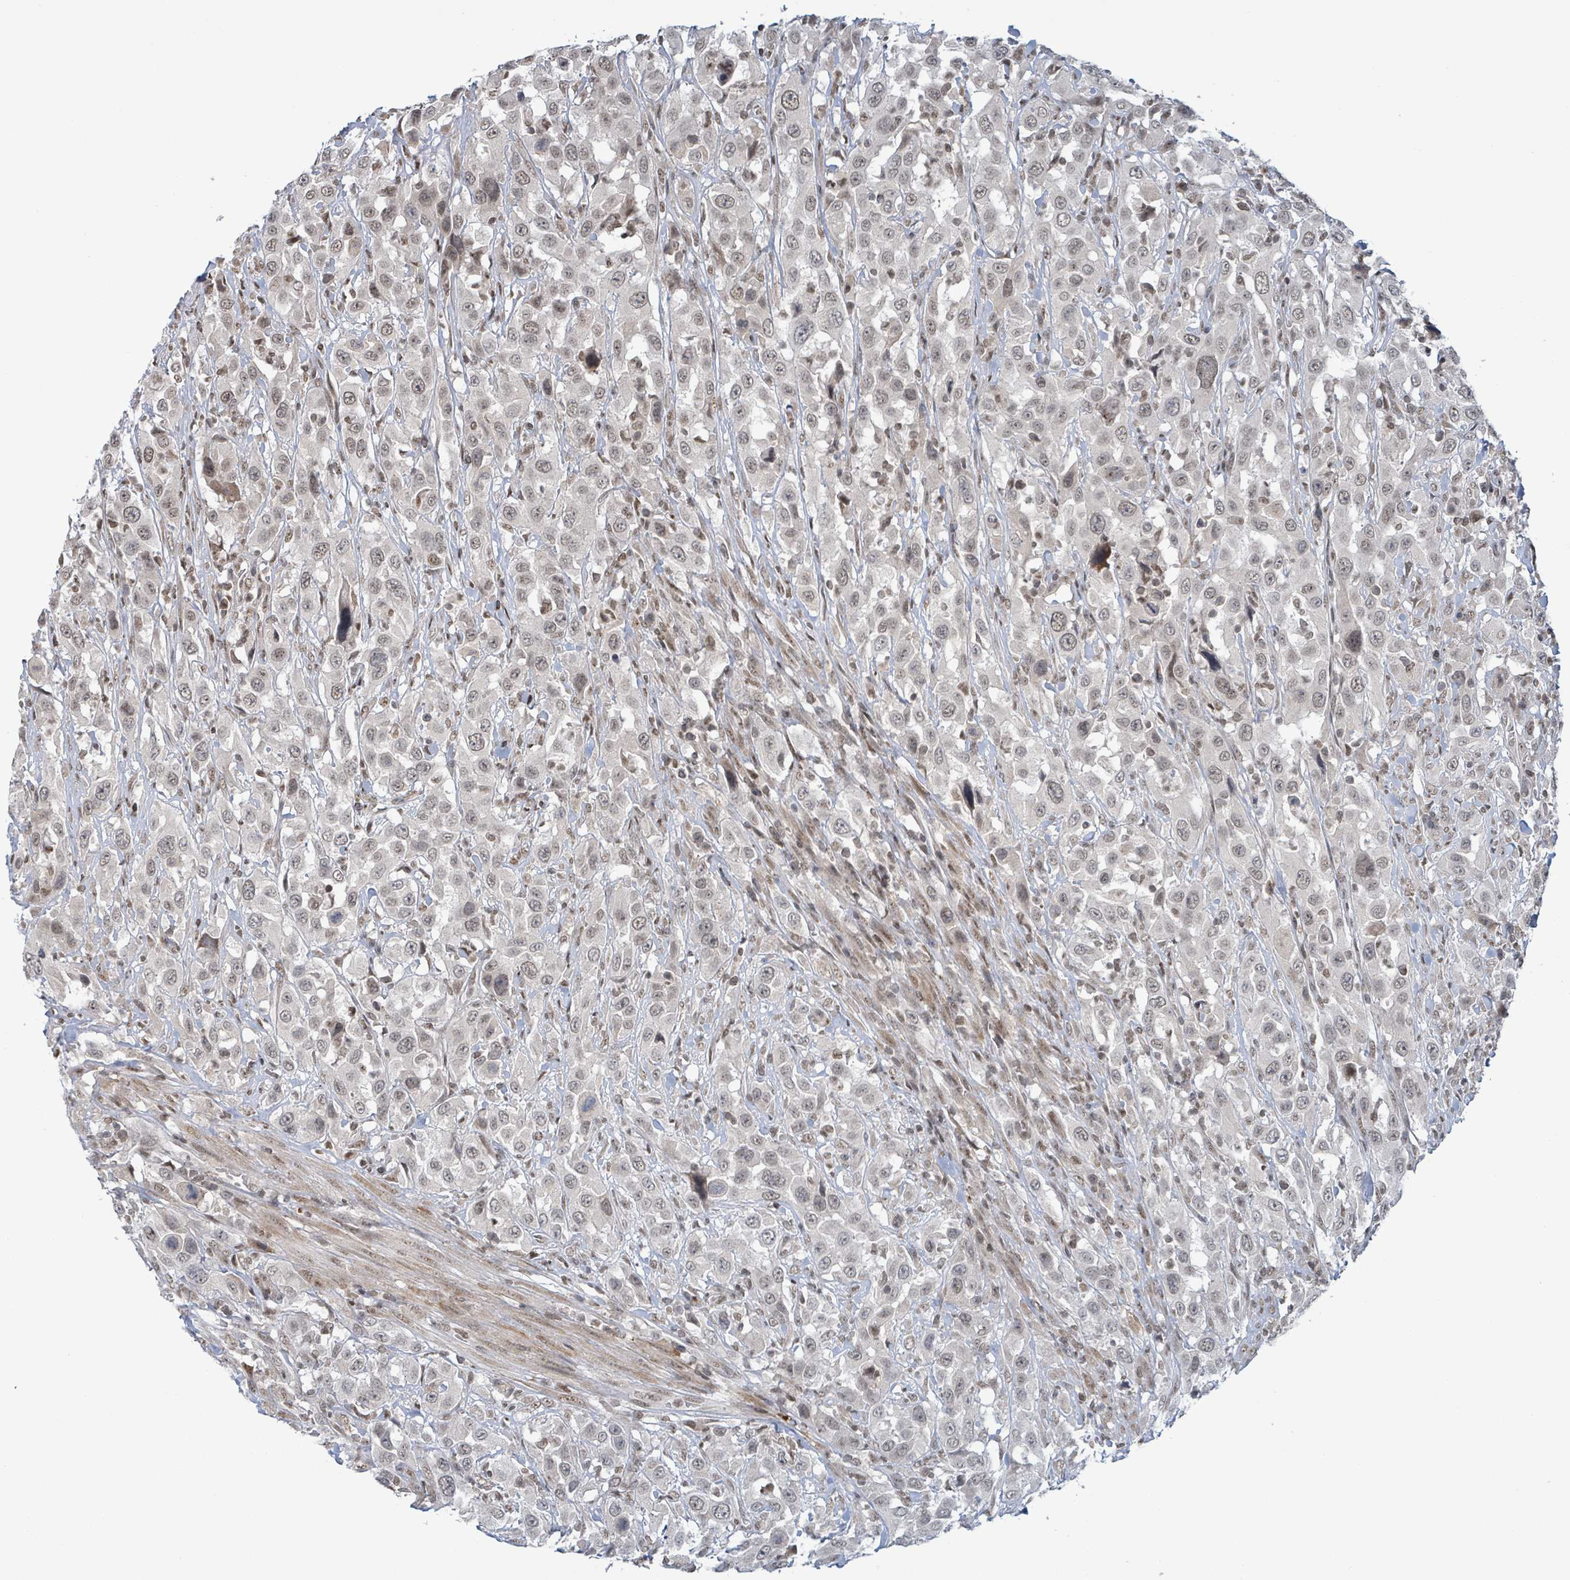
{"staining": {"intensity": "weak", "quantity": "25%-75%", "location": "nuclear"}, "tissue": "urothelial cancer", "cell_type": "Tumor cells", "image_type": "cancer", "snomed": [{"axis": "morphology", "description": "Urothelial carcinoma, High grade"}, {"axis": "topography", "description": "Urinary bladder"}], "caption": "Tumor cells demonstrate low levels of weak nuclear staining in approximately 25%-75% of cells in high-grade urothelial carcinoma.", "gene": "SBF2", "patient": {"sex": "male", "age": 61}}